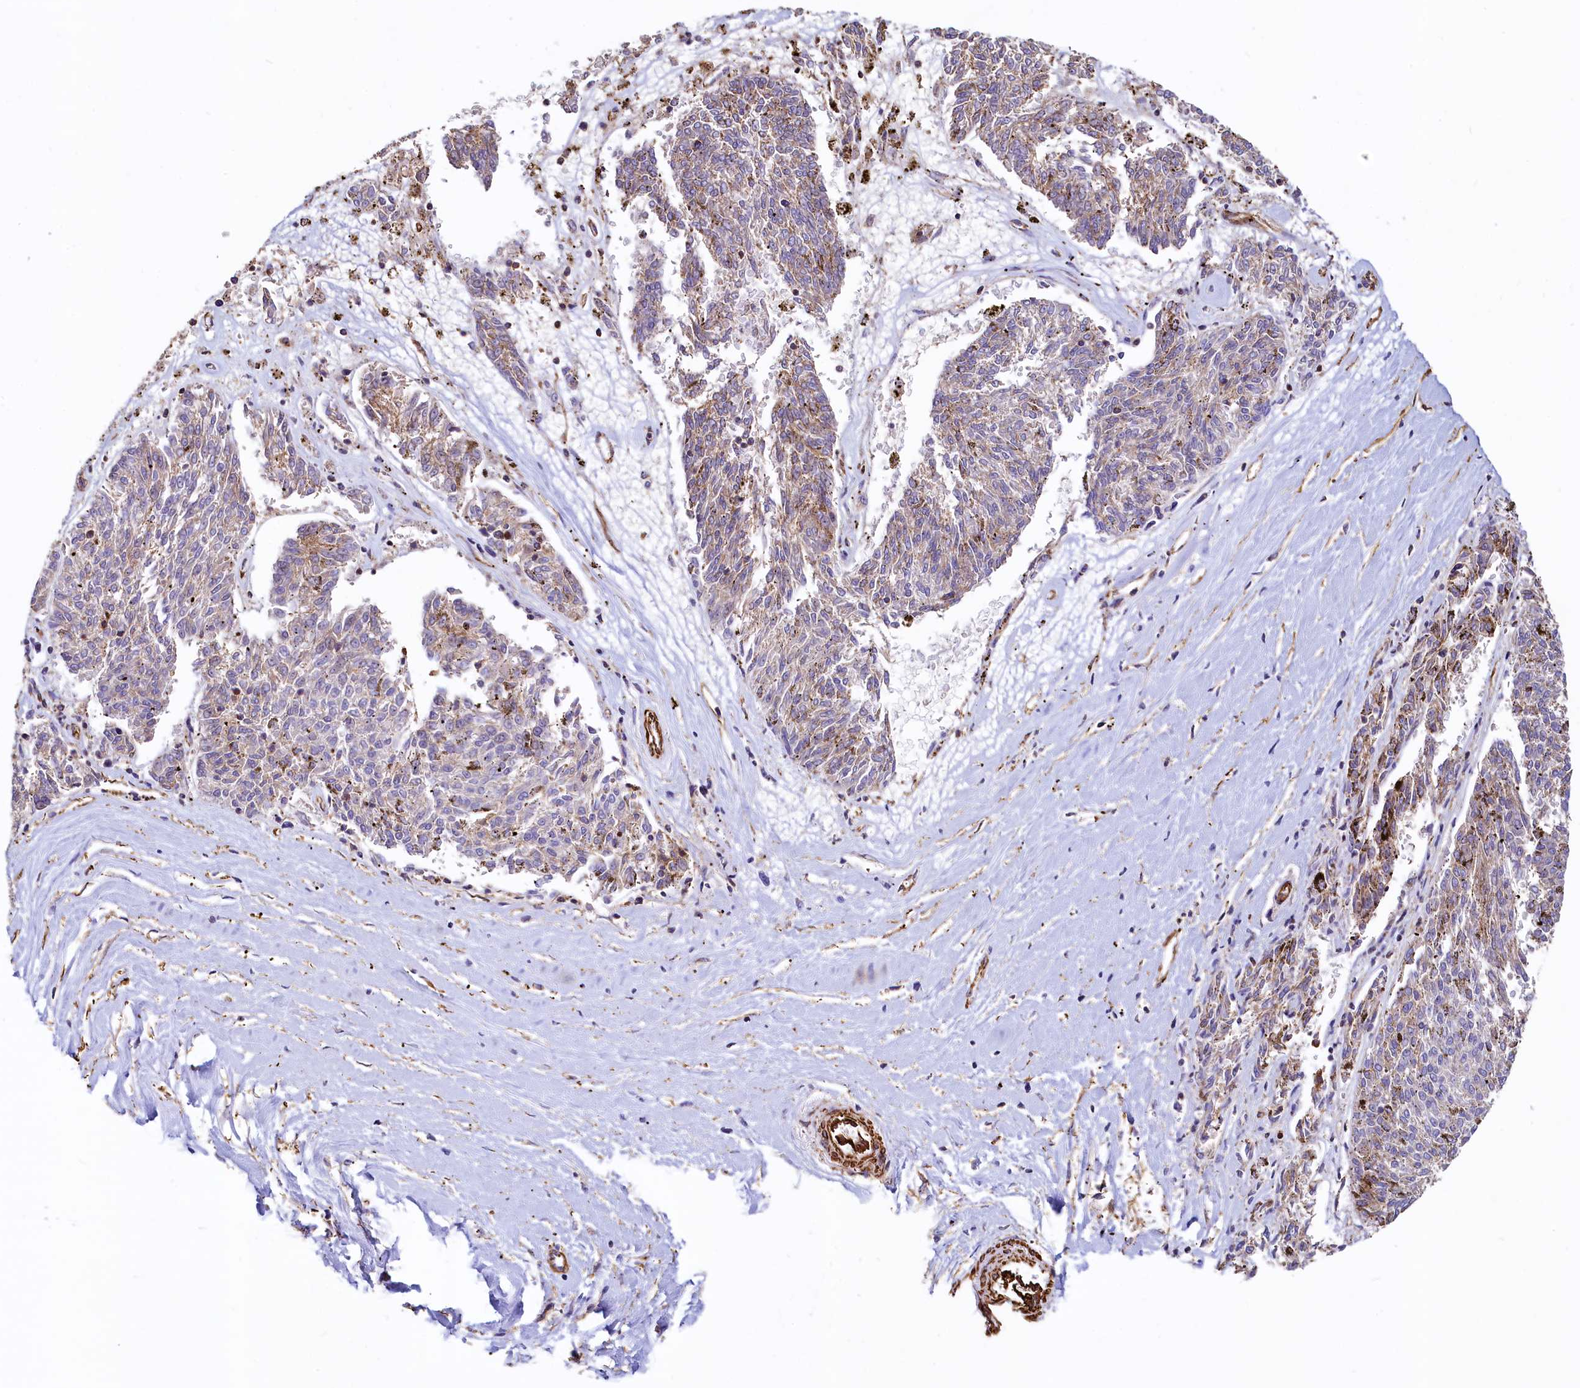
{"staining": {"intensity": "weak", "quantity": "<25%", "location": "cytoplasmic/membranous"}, "tissue": "melanoma", "cell_type": "Tumor cells", "image_type": "cancer", "snomed": [{"axis": "morphology", "description": "Malignant melanoma, NOS"}, {"axis": "topography", "description": "Skin"}], "caption": "Malignant melanoma was stained to show a protein in brown. There is no significant staining in tumor cells.", "gene": "THBS1", "patient": {"sex": "female", "age": 72}}